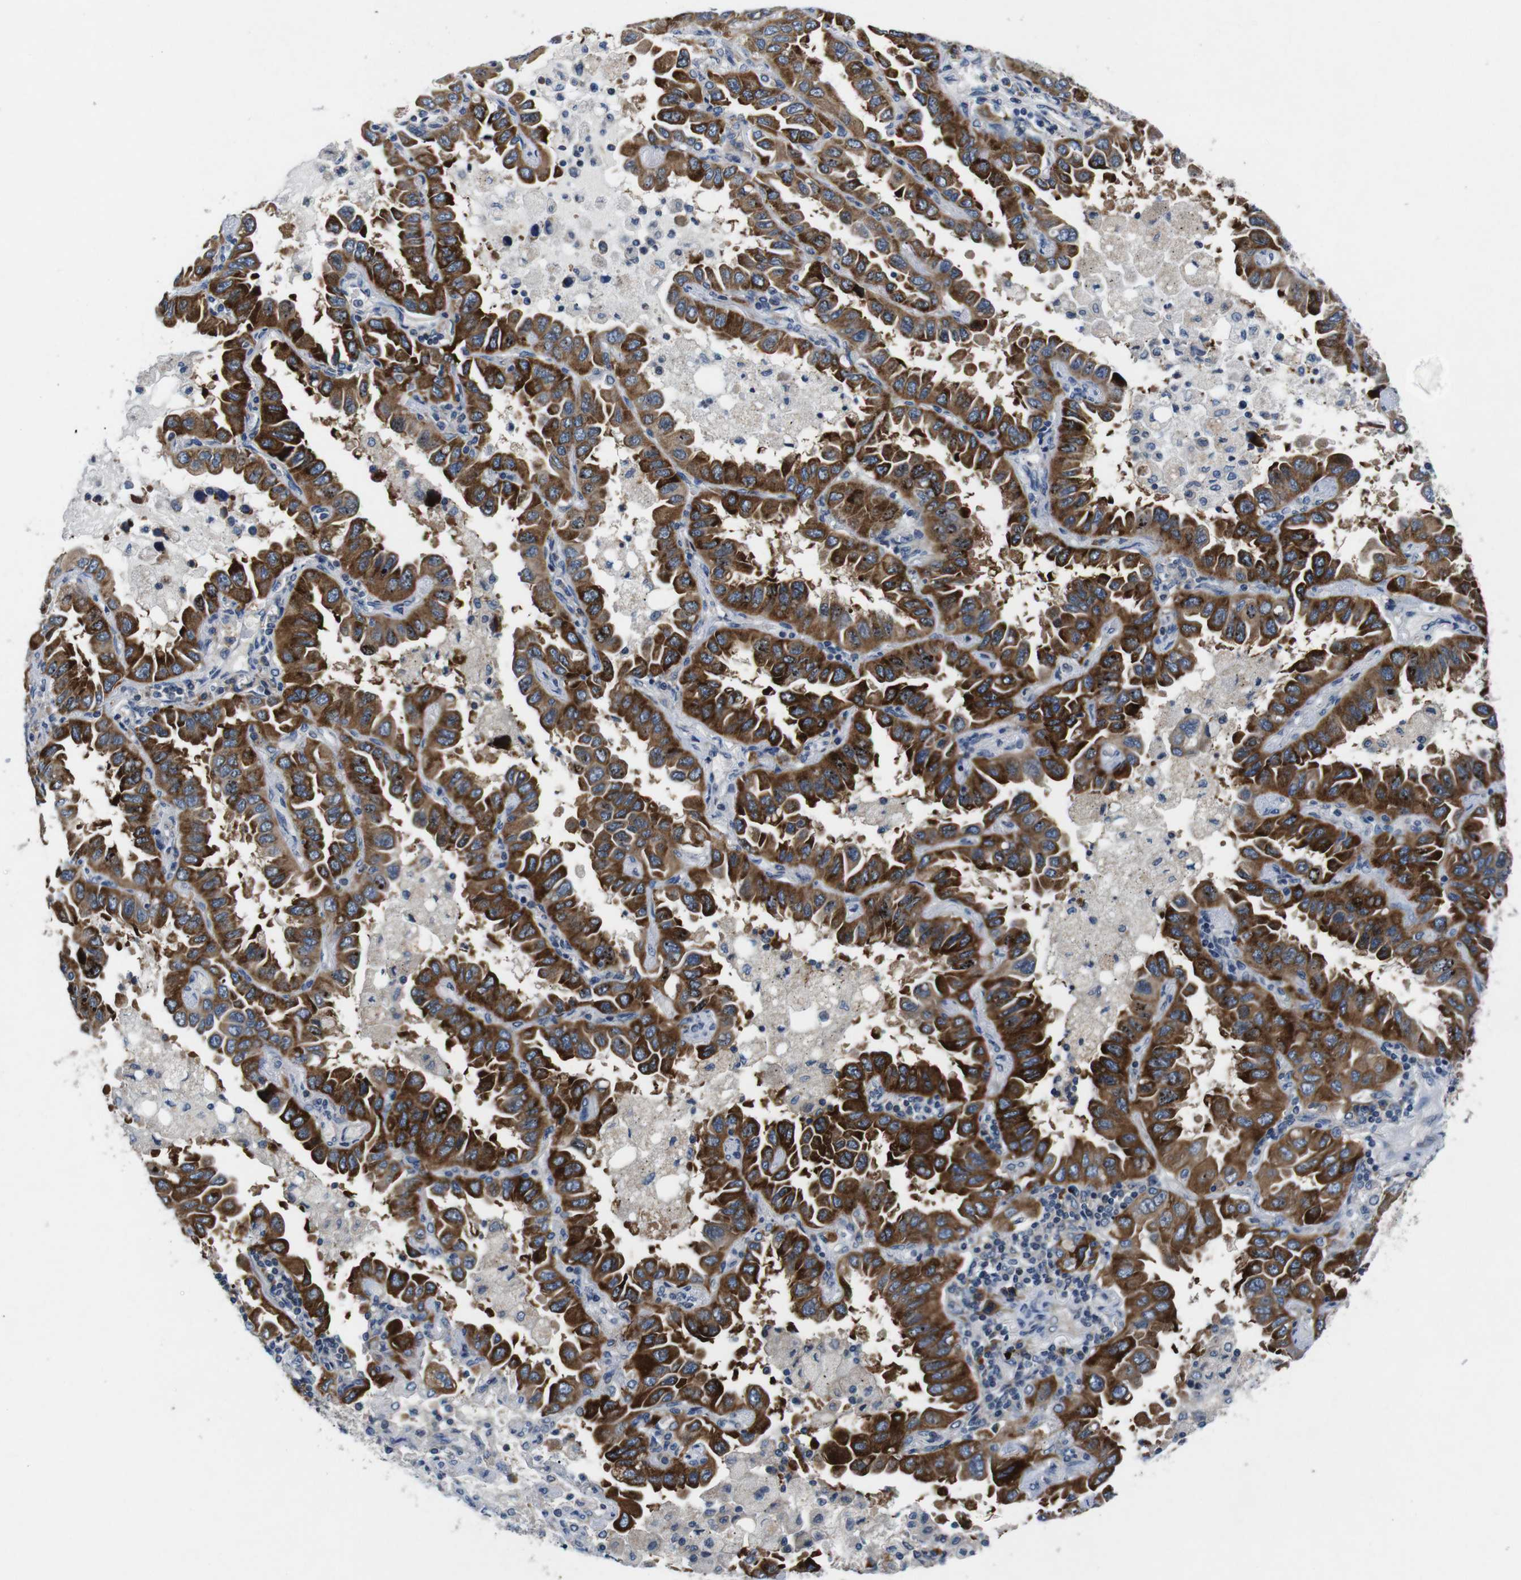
{"staining": {"intensity": "strong", "quantity": "25%-75%", "location": "cytoplasmic/membranous"}, "tissue": "lung cancer", "cell_type": "Tumor cells", "image_type": "cancer", "snomed": [{"axis": "morphology", "description": "Adenocarcinoma, NOS"}, {"axis": "topography", "description": "Lung"}], "caption": "DAB immunohistochemical staining of human lung cancer shows strong cytoplasmic/membranous protein expression in about 25%-75% of tumor cells.", "gene": "JAK1", "patient": {"sex": "male", "age": 64}}